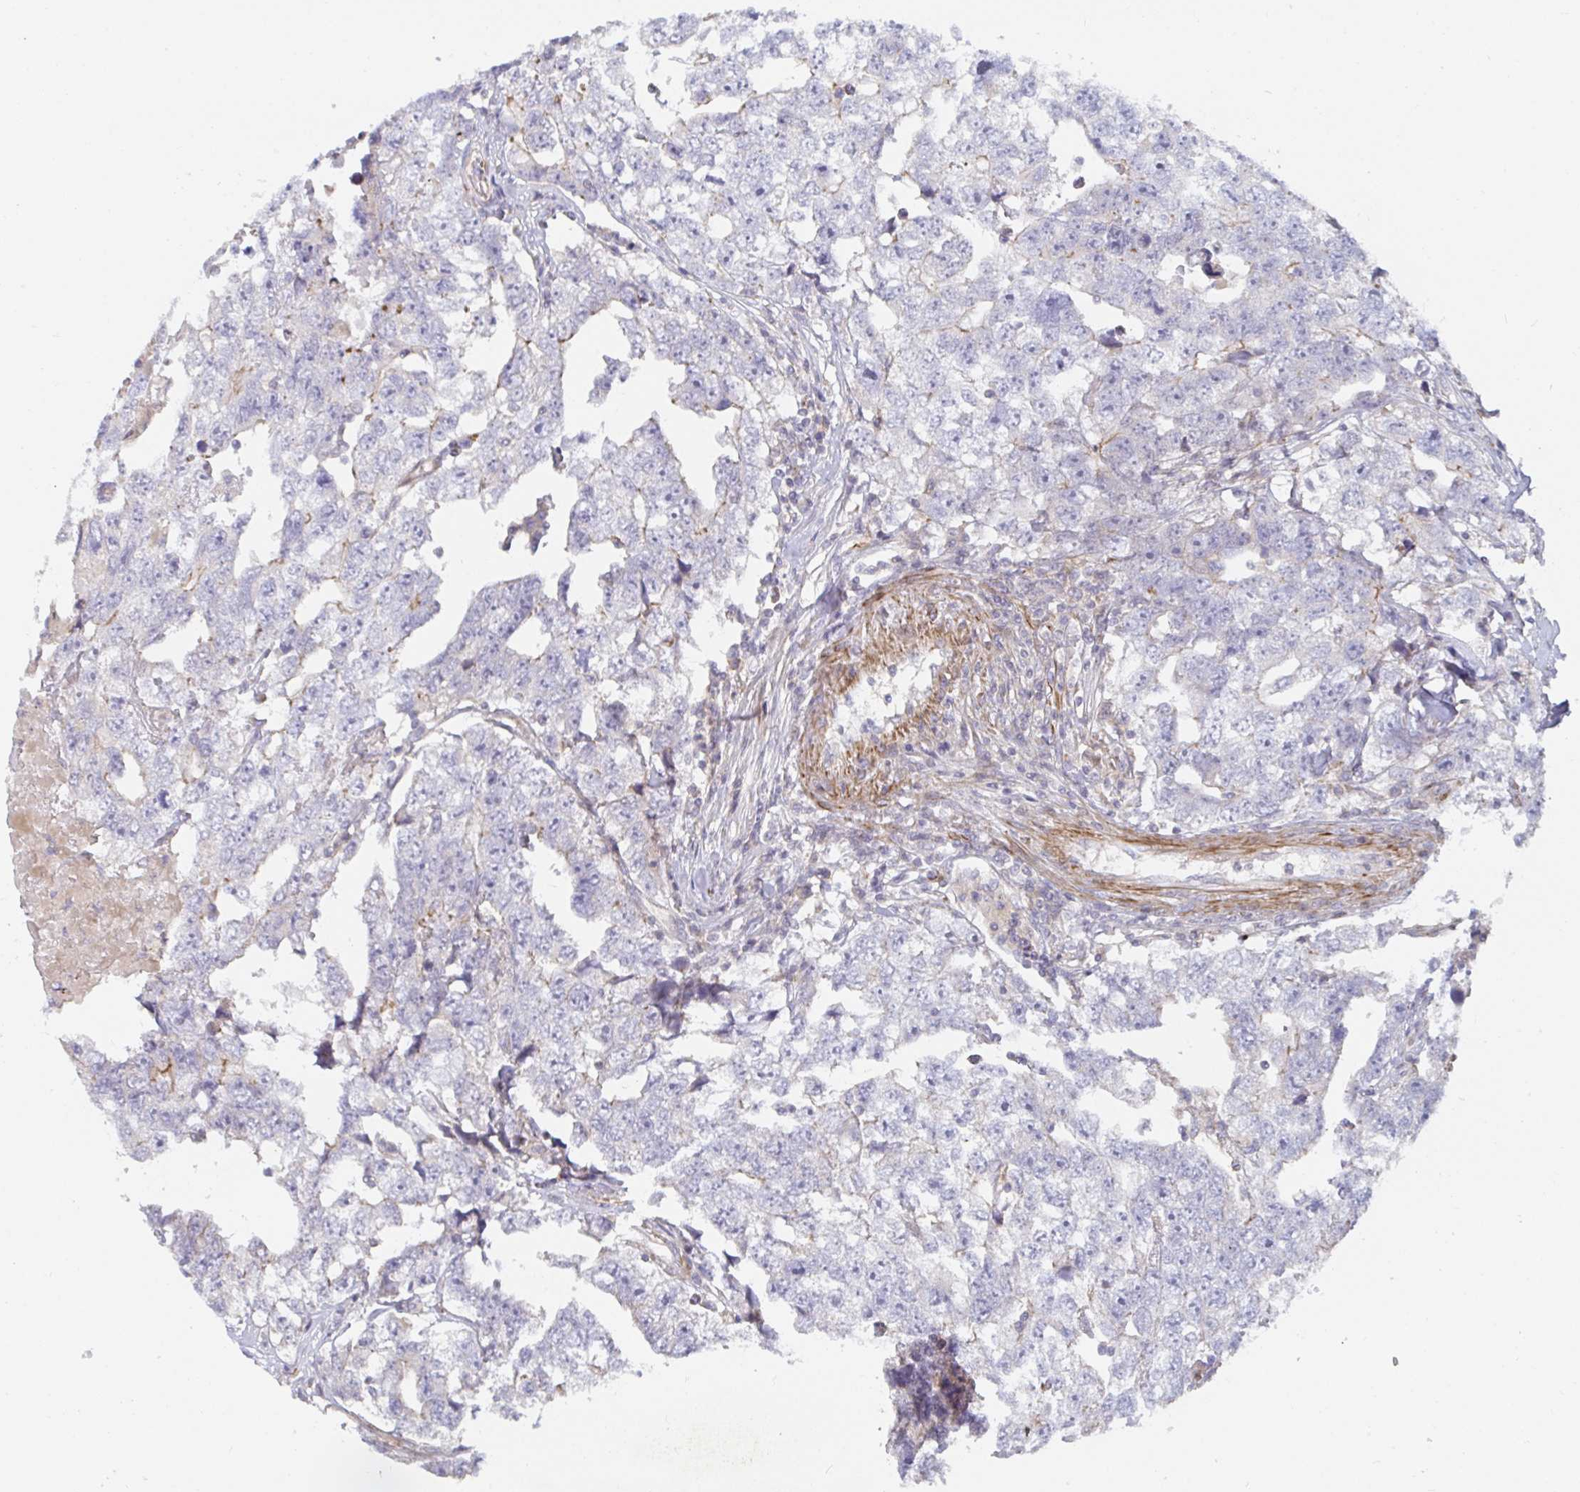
{"staining": {"intensity": "negative", "quantity": "none", "location": "none"}, "tissue": "testis cancer", "cell_type": "Tumor cells", "image_type": "cancer", "snomed": [{"axis": "morphology", "description": "Carcinoma, Embryonal, NOS"}, {"axis": "topography", "description": "Testis"}], "caption": "This is an IHC image of human testis embryonal carcinoma. There is no expression in tumor cells.", "gene": "SSH2", "patient": {"sex": "male", "age": 22}}